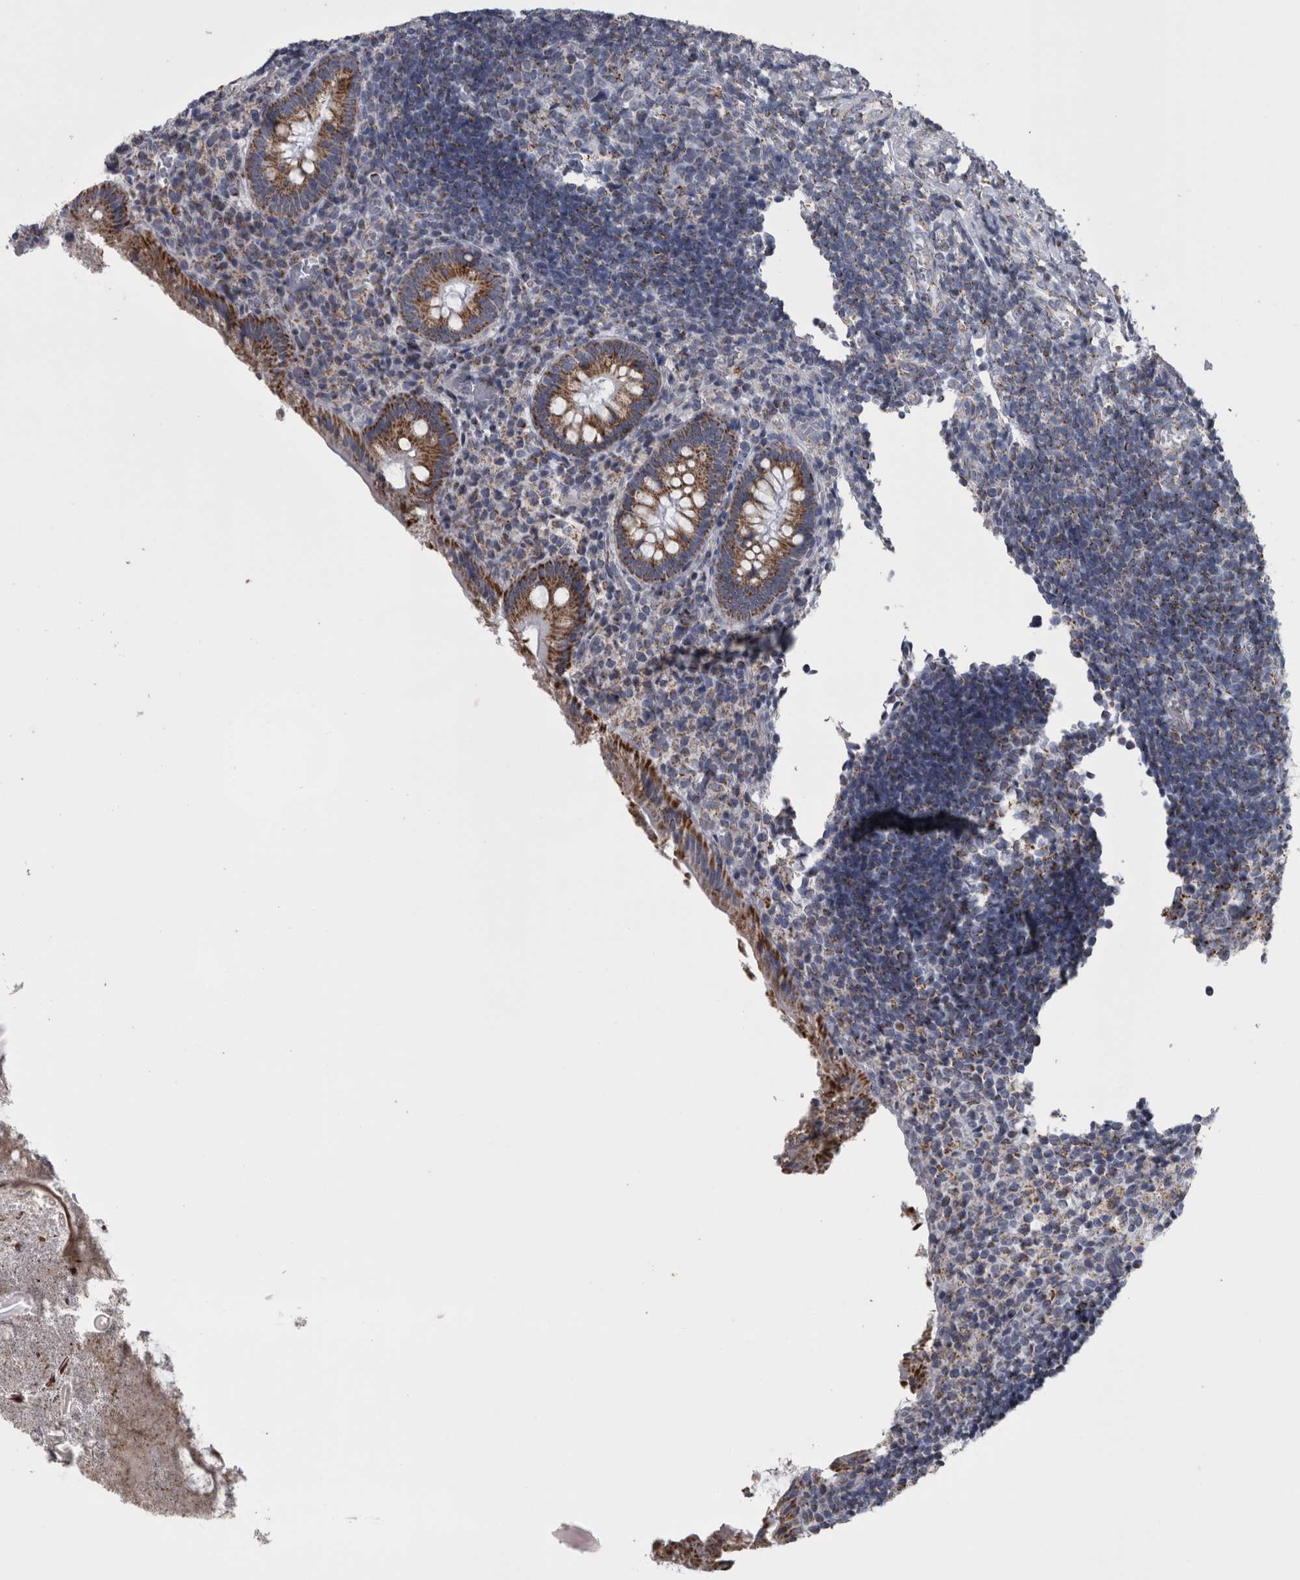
{"staining": {"intensity": "strong", "quantity": ">75%", "location": "cytoplasmic/membranous"}, "tissue": "appendix", "cell_type": "Glandular cells", "image_type": "normal", "snomed": [{"axis": "morphology", "description": "Normal tissue, NOS"}, {"axis": "topography", "description": "Appendix"}], "caption": "Protein analysis of benign appendix shows strong cytoplasmic/membranous positivity in approximately >75% of glandular cells.", "gene": "DBT", "patient": {"sex": "female", "age": 17}}